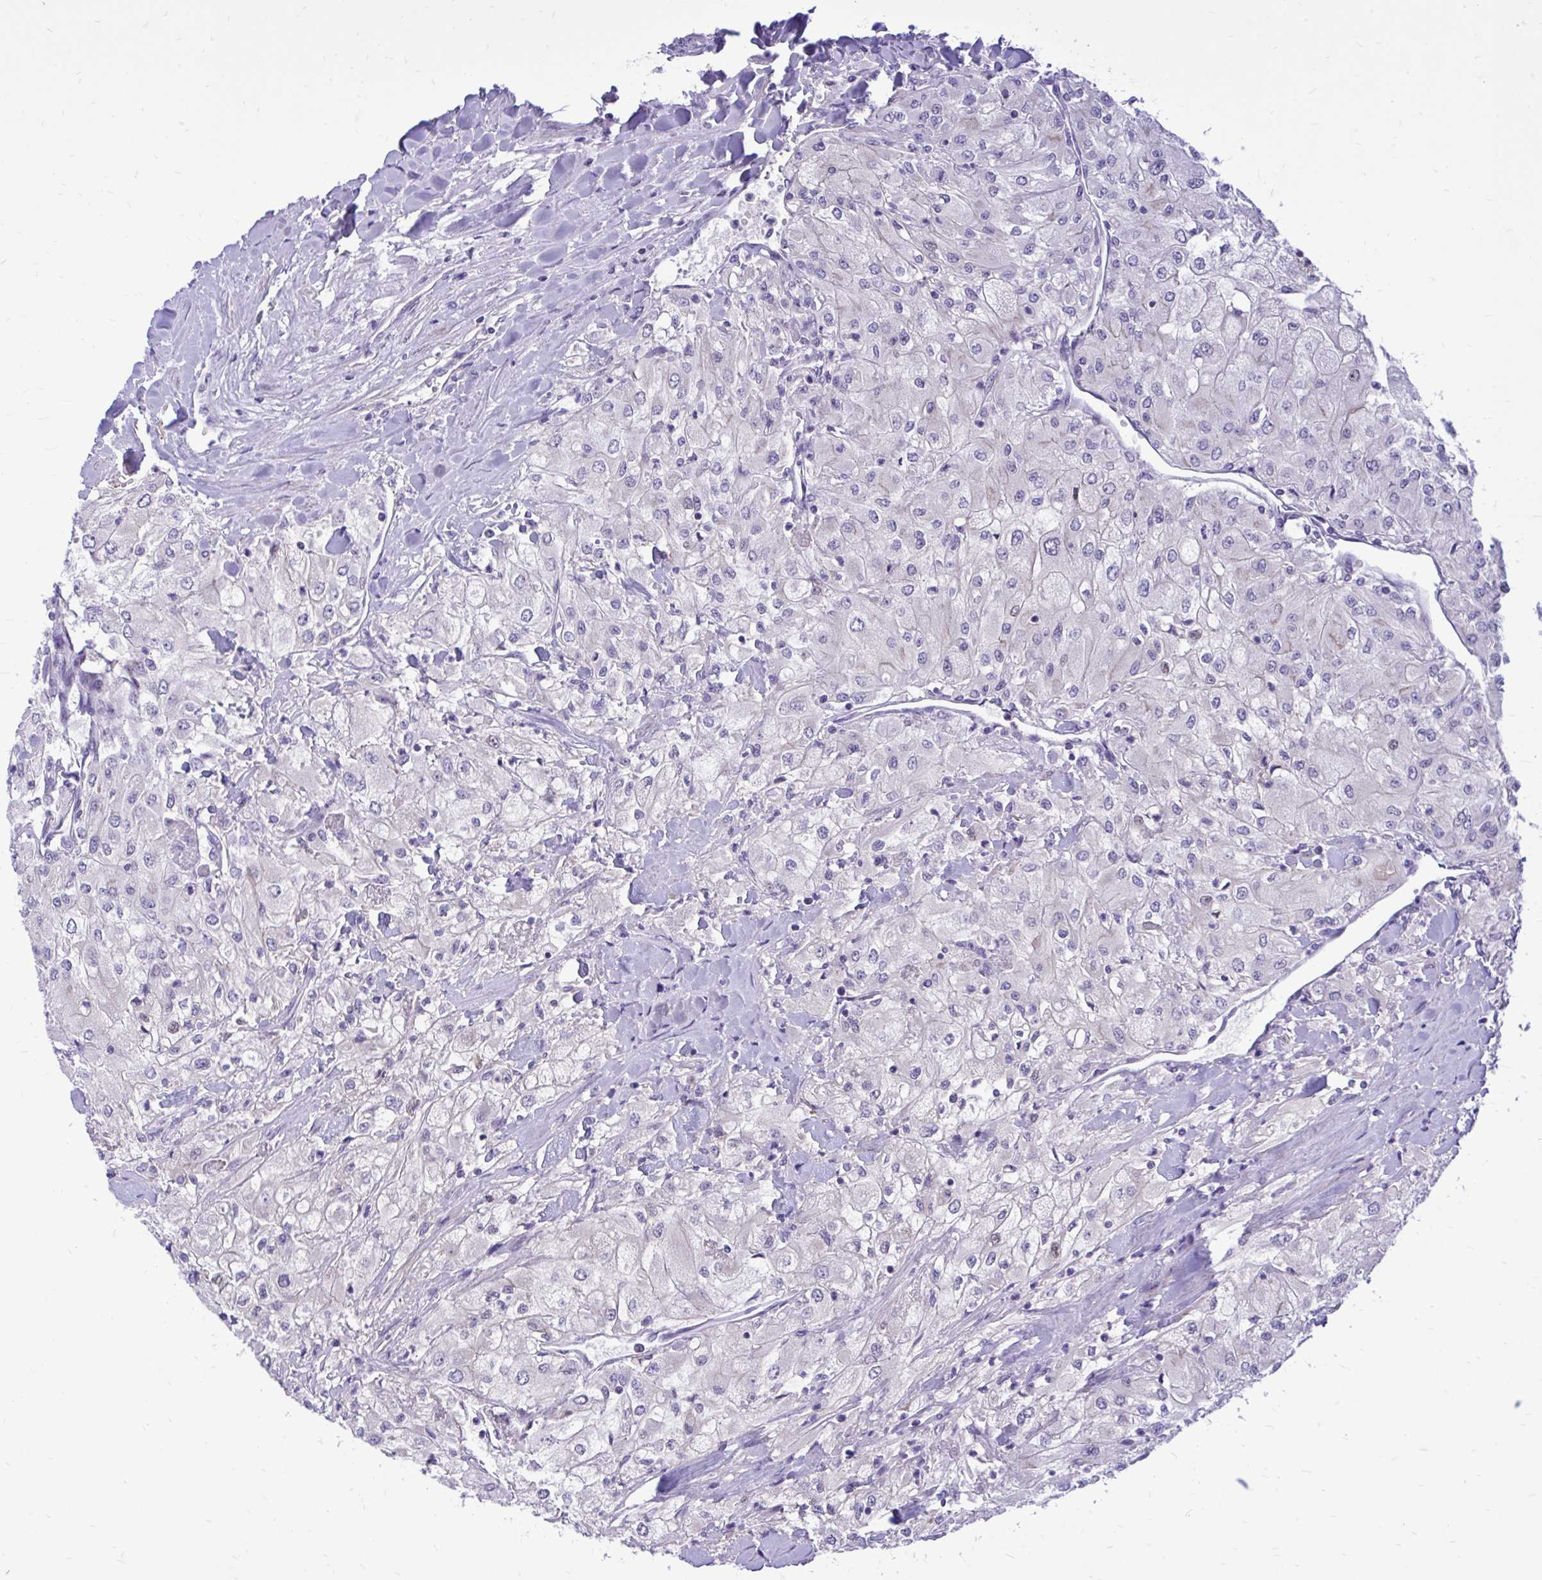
{"staining": {"intensity": "moderate", "quantity": "<25%", "location": "nuclear"}, "tissue": "renal cancer", "cell_type": "Tumor cells", "image_type": "cancer", "snomed": [{"axis": "morphology", "description": "Adenocarcinoma, NOS"}, {"axis": "topography", "description": "Kidney"}], "caption": "Tumor cells reveal low levels of moderate nuclear staining in about <25% of cells in renal cancer.", "gene": "ZBTB25", "patient": {"sex": "male", "age": 80}}